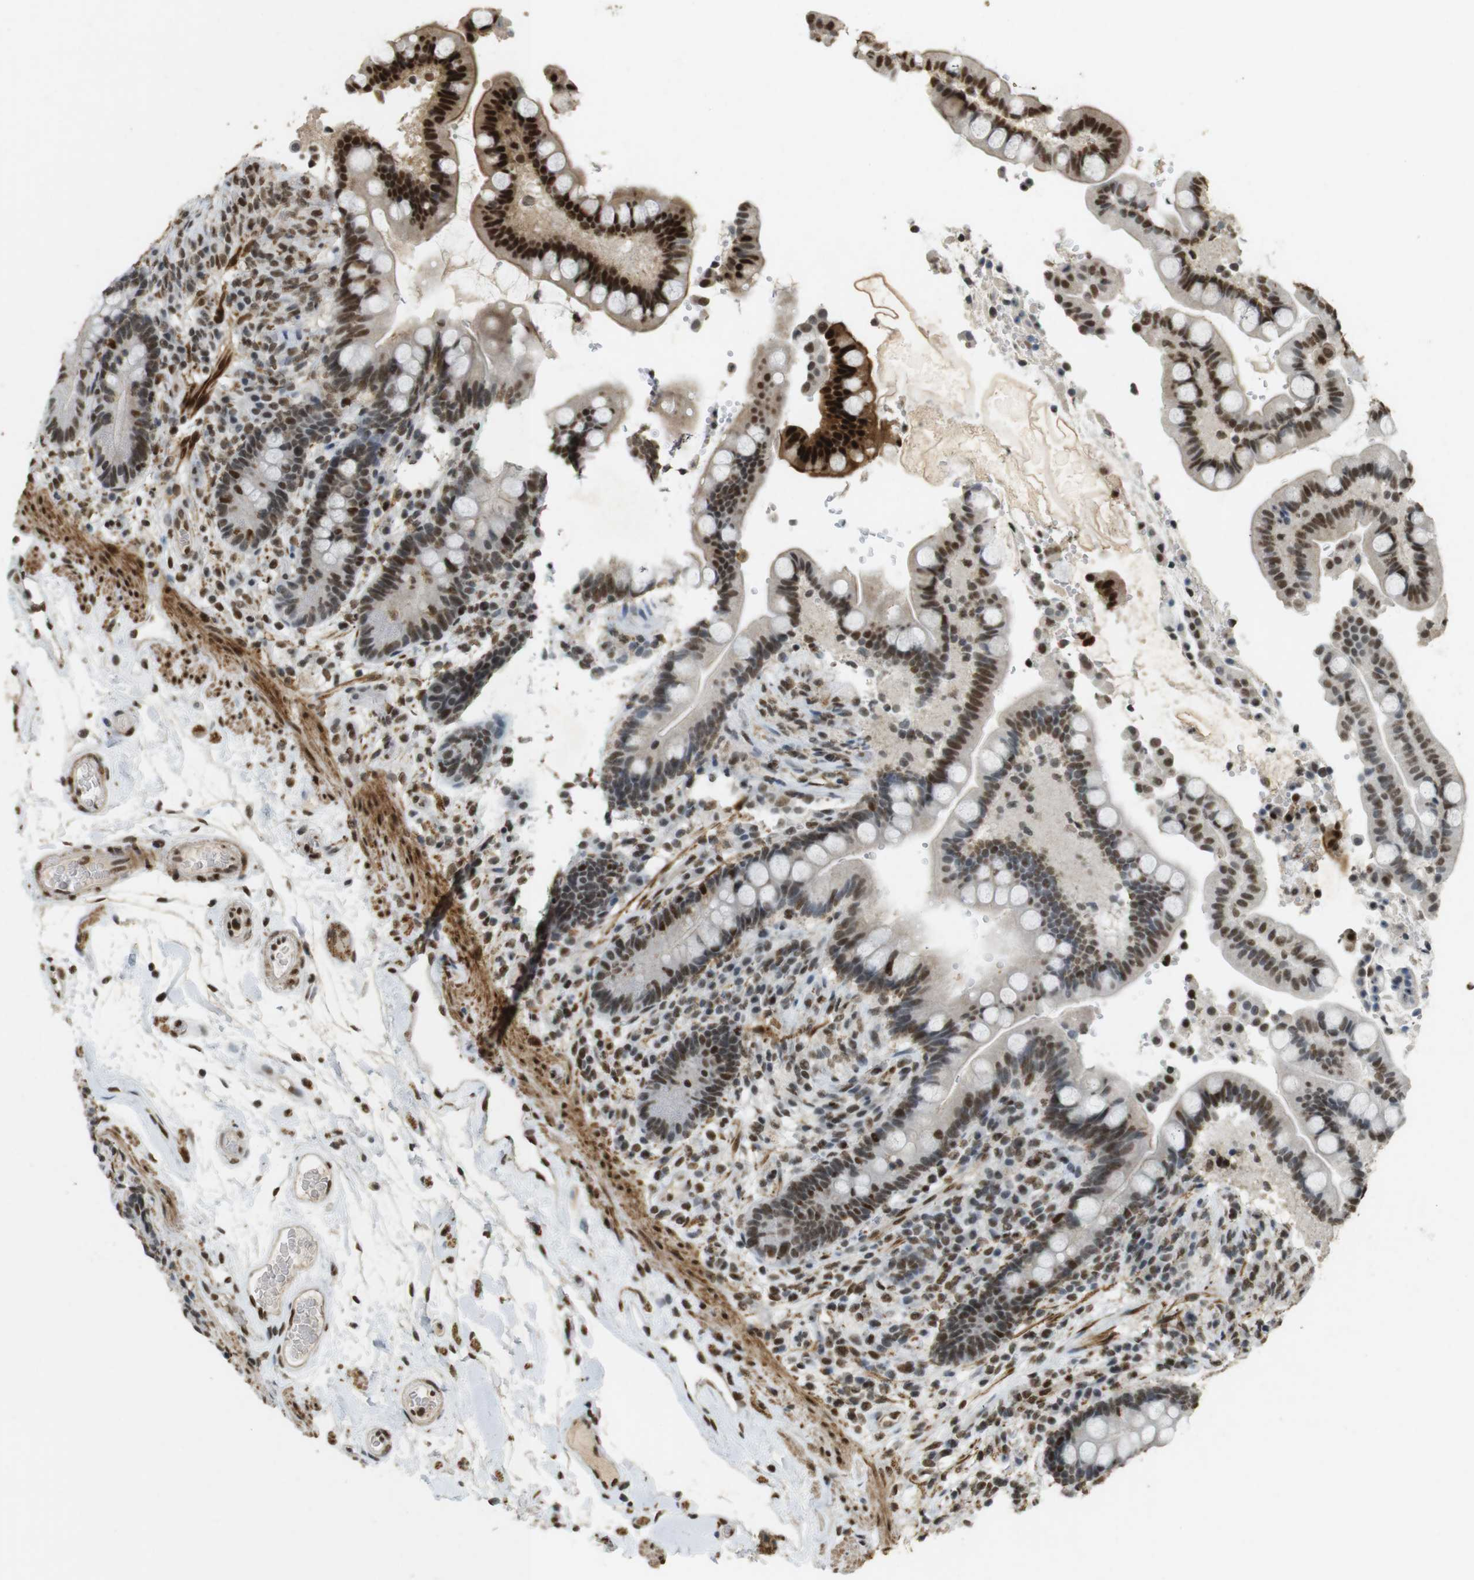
{"staining": {"intensity": "moderate", "quantity": ">75%", "location": "nuclear"}, "tissue": "colon", "cell_type": "Endothelial cells", "image_type": "normal", "snomed": [{"axis": "morphology", "description": "Normal tissue, NOS"}, {"axis": "topography", "description": "Colon"}], "caption": "Colon stained with immunohistochemistry exhibits moderate nuclear expression in about >75% of endothelial cells. (DAB = brown stain, brightfield microscopy at high magnification).", "gene": "GATA4", "patient": {"sex": "male", "age": 73}}